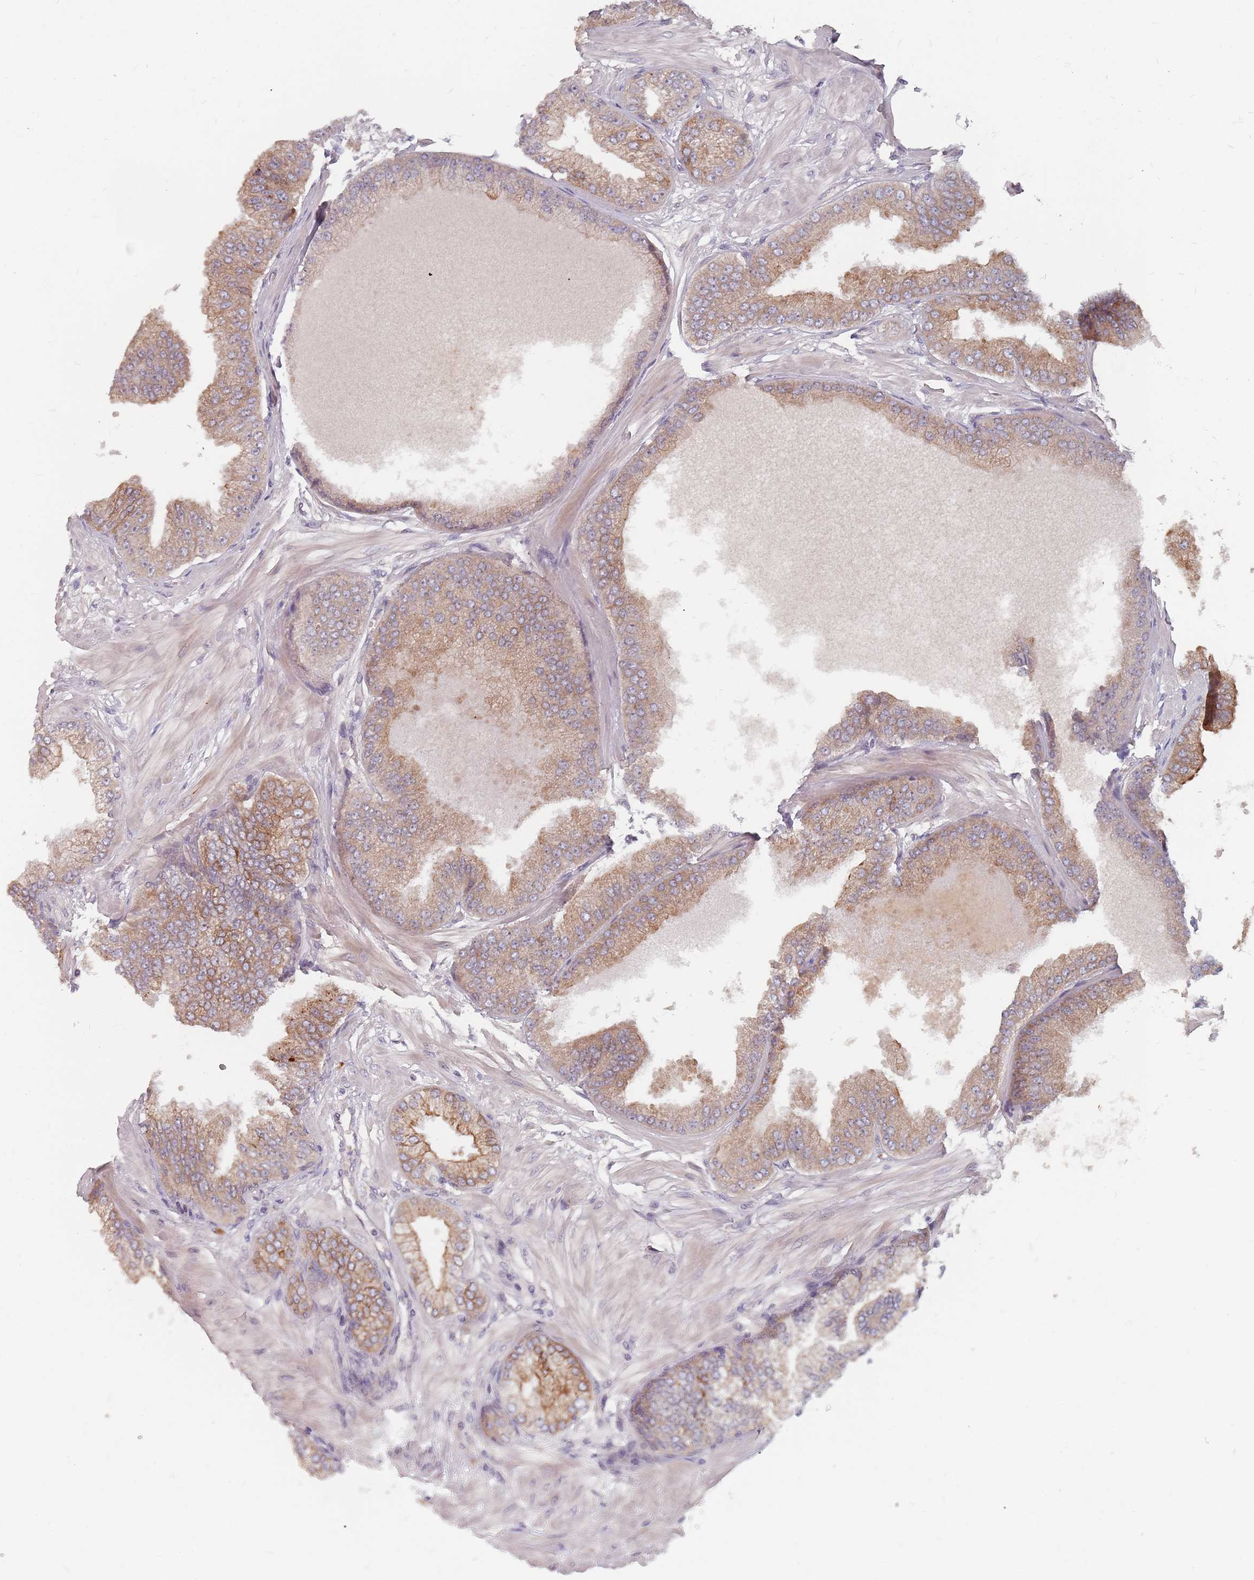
{"staining": {"intensity": "moderate", "quantity": "25%-75%", "location": "cytoplasmic/membranous"}, "tissue": "prostate cancer", "cell_type": "Tumor cells", "image_type": "cancer", "snomed": [{"axis": "morphology", "description": "Adenocarcinoma, Low grade"}, {"axis": "topography", "description": "Prostate"}], "caption": "Prostate cancer stained for a protein (brown) exhibits moderate cytoplasmic/membranous positive staining in about 25%-75% of tumor cells.", "gene": "ADAL", "patient": {"sex": "male", "age": 55}}